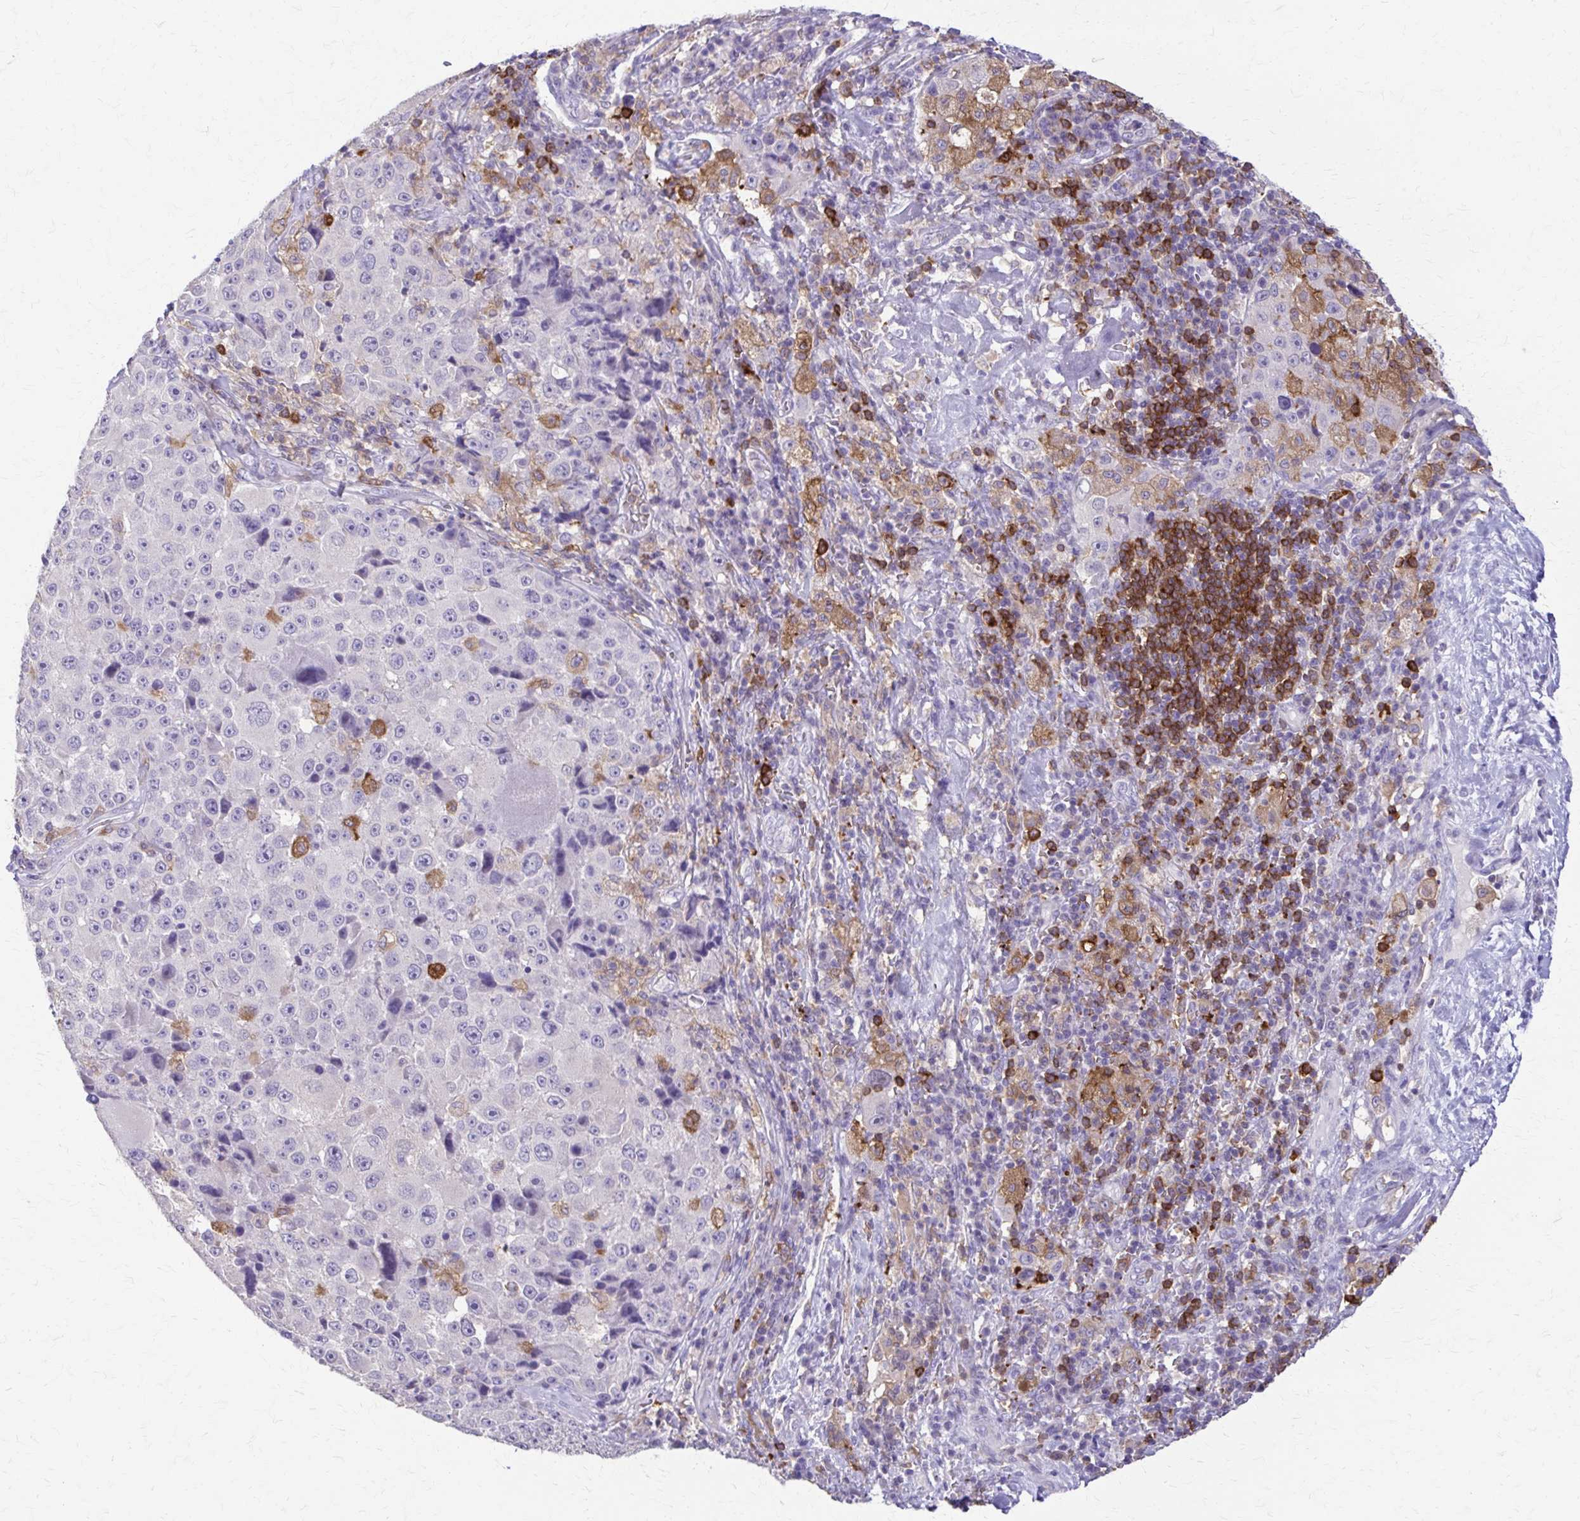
{"staining": {"intensity": "negative", "quantity": "none", "location": "none"}, "tissue": "melanoma", "cell_type": "Tumor cells", "image_type": "cancer", "snomed": [{"axis": "morphology", "description": "Malignant melanoma, Metastatic site"}, {"axis": "topography", "description": "Lymph node"}], "caption": "This is an IHC photomicrograph of human melanoma. There is no positivity in tumor cells.", "gene": "PIK3AP1", "patient": {"sex": "male", "age": 62}}